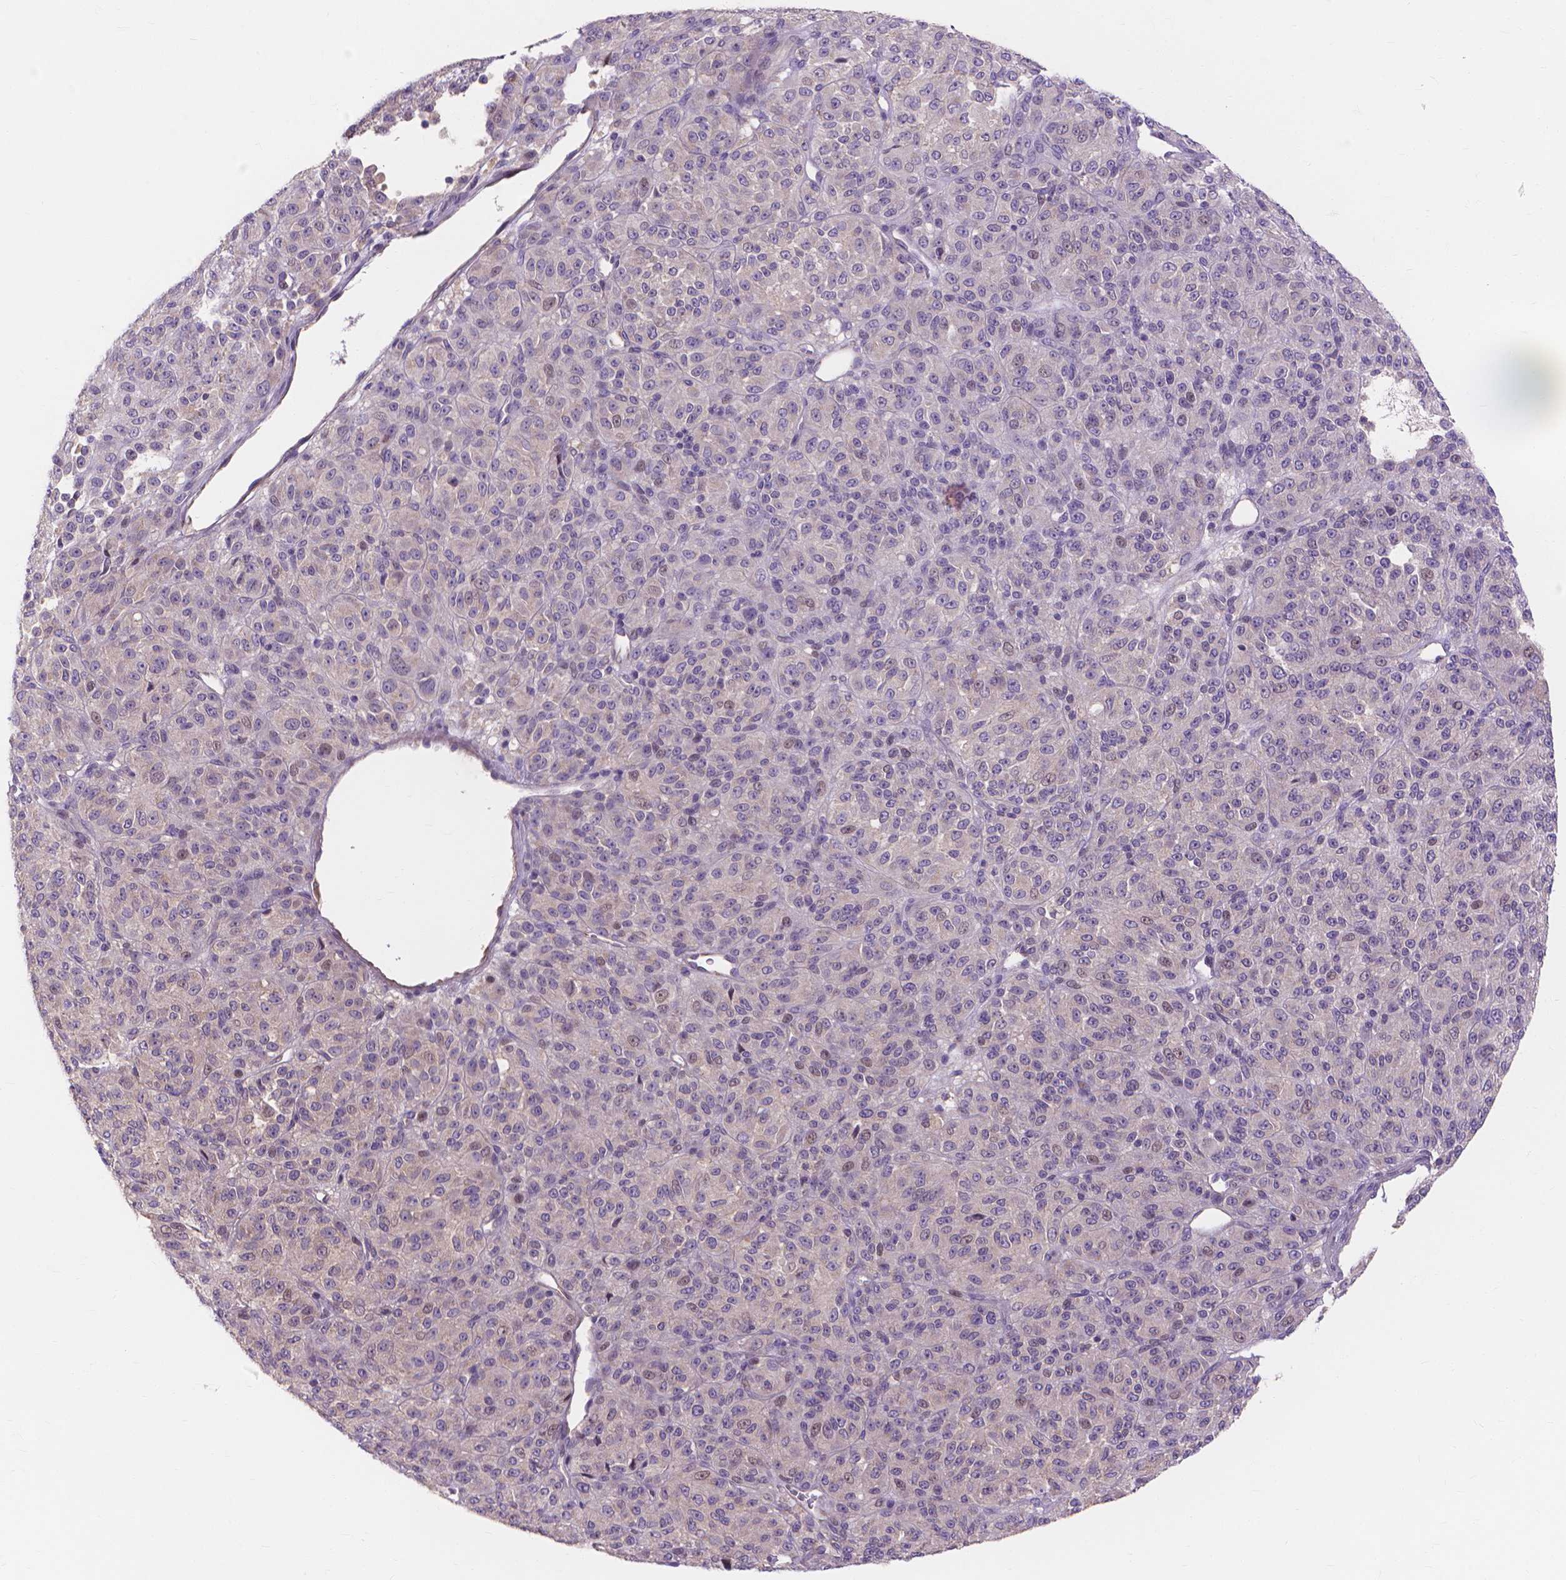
{"staining": {"intensity": "negative", "quantity": "none", "location": "none"}, "tissue": "melanoma", "cell_type": "Tumor cells", "image_type": "cancer", "snomed": [{"axis": "morphology", "description": "Malignant melanoma, Metastatic site"}, {"axis": "topography", "description": "Brain"}], "caption": "High magnification brightfield microscopy of malignant melanoma (metastatic site) stained with DAB (brown) and counterstained with hematoxylin (blue): tumor cells show no significant staining.", "gene": "PRDM13", "patient": {"sex": "female", "age": 56}}